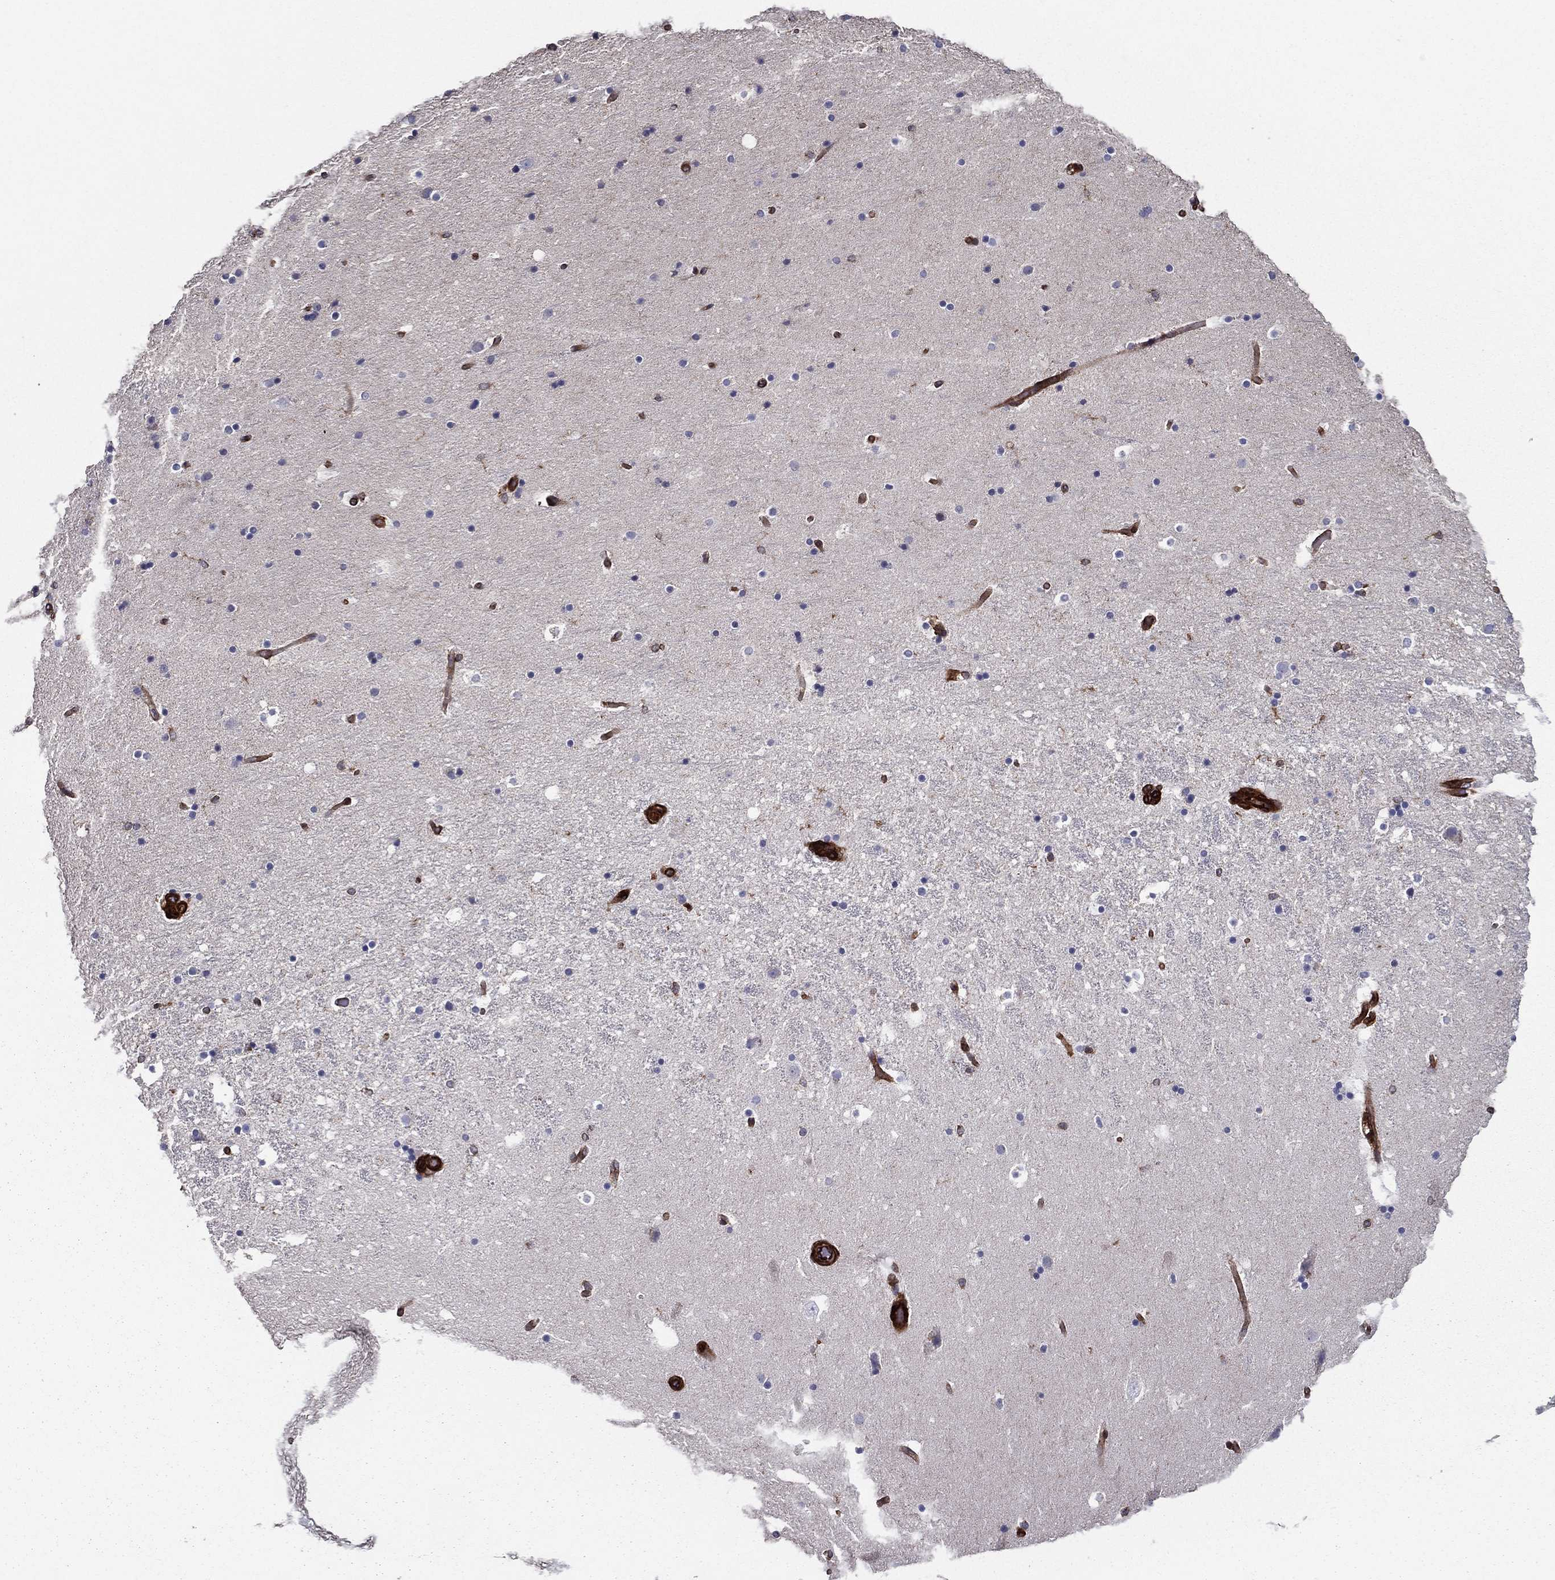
{"staining": {"intensity": "negative", "quantity": "none", "location": "none"}, "tissue": "hippocampus", "cell_type": "Glial cells", "image_type": "normal", "snomed": [{"axis": "morphology", "description": "Normal tissue, NOS"}, {"axis": "topography", "description": "Hippocampus"}], "caption": "IHC image of unremarkable human hippocampus stained for a protein (brown), which demonstrates no positivity in glial cells.", "gene": "EHBP1L1", "patient": {"sex": "male", "age": 51}}